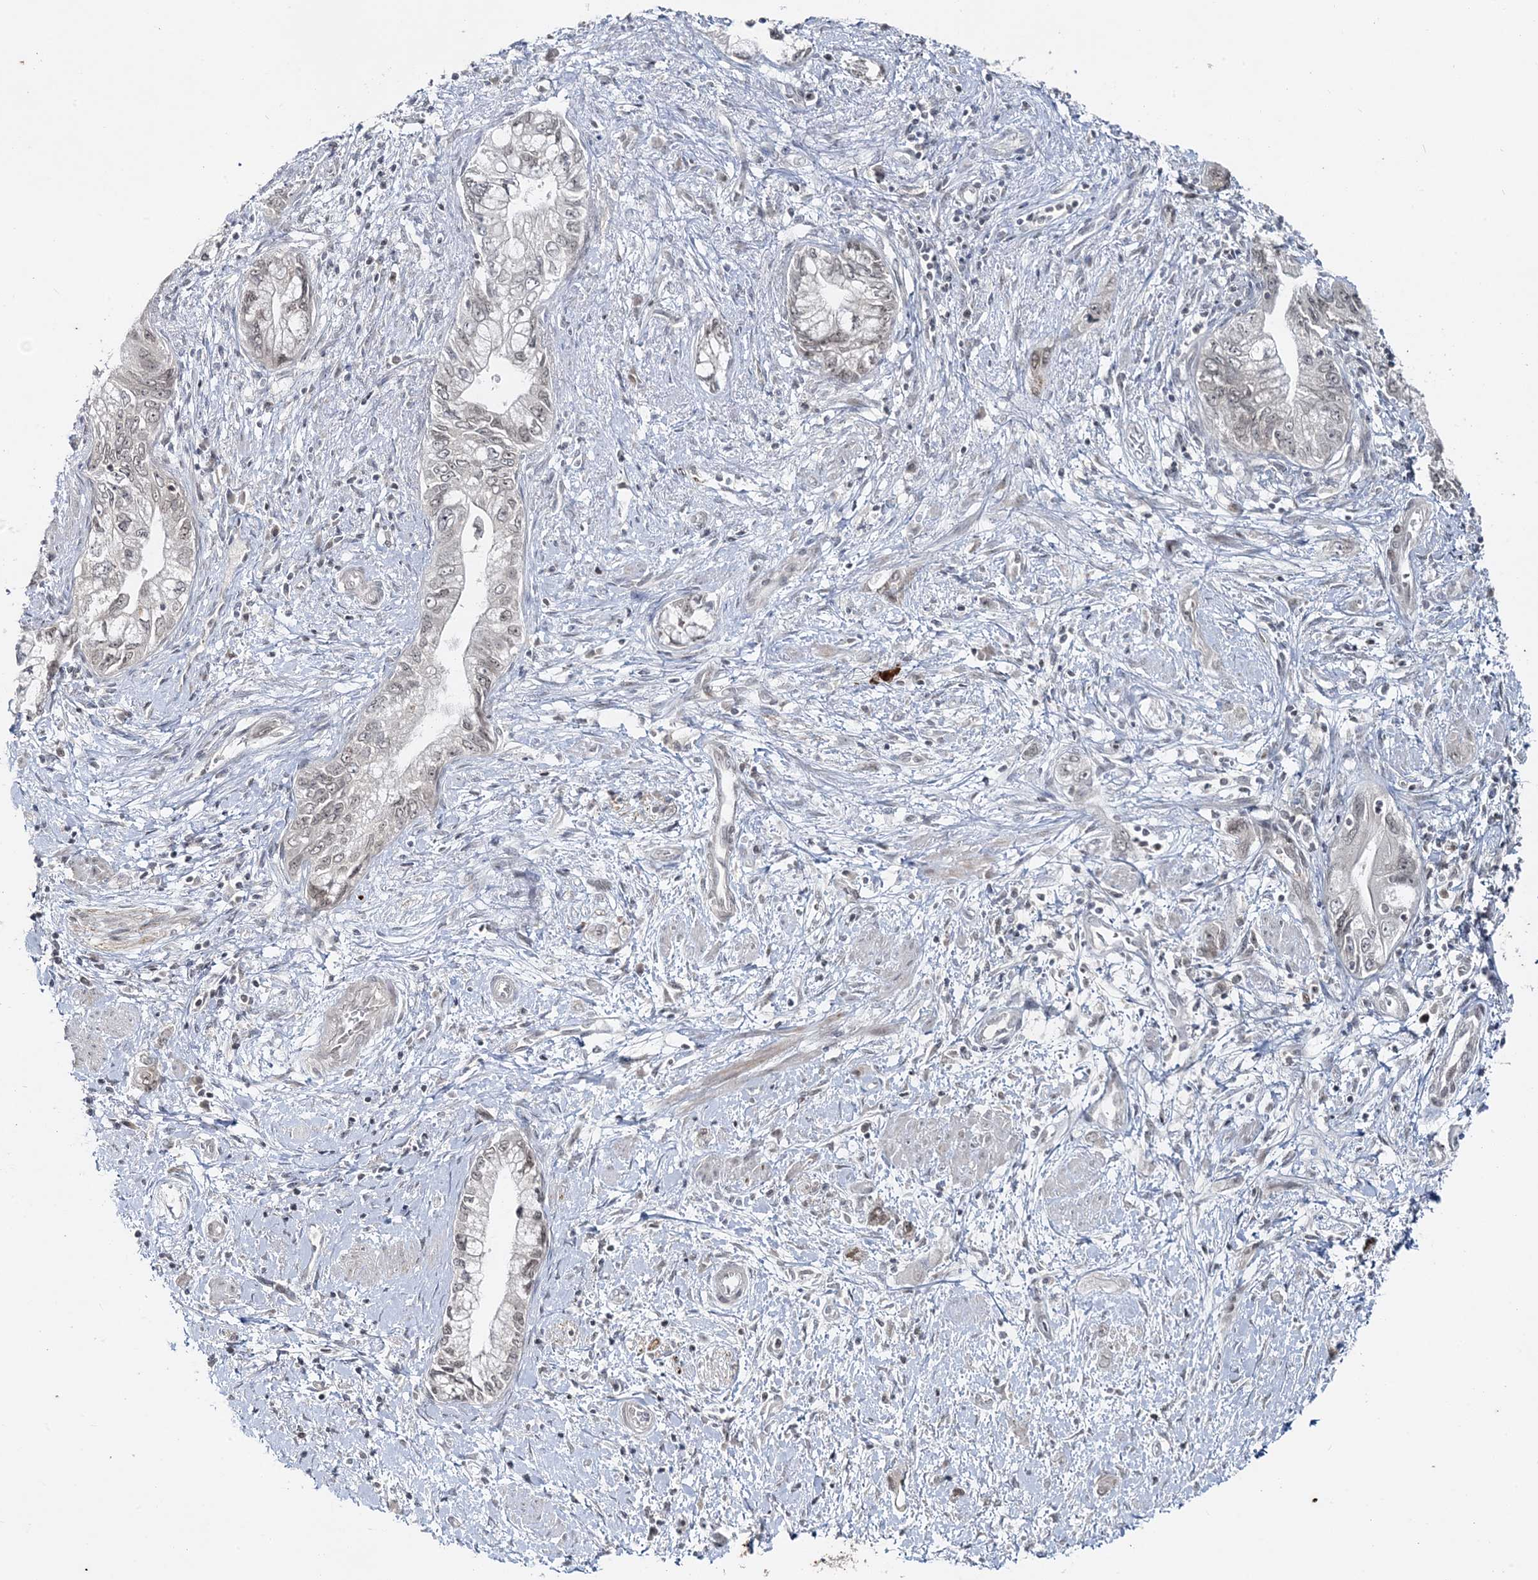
{"staining": {"intensity": "weak", "quantity": "<25%", "location": "nuclear"}, "tissue": "pancreatic cancer", "cell_type": "Tumor cells", "image_type": "cancer", "snomed": [{"axis": "morphology", "description": "Adenocarcinoma, NOS"}, {"axis": "topography", "description": "Pancreas"}], "caption": "Immunohistochemistry (IHC) histopathology image of neoplastic tissue: pancreatic cancer stained with DAB shows no significant protein staining in tumor cells.", "gene": "LEXM", "patient": {"sex": "female", "age": 73}}